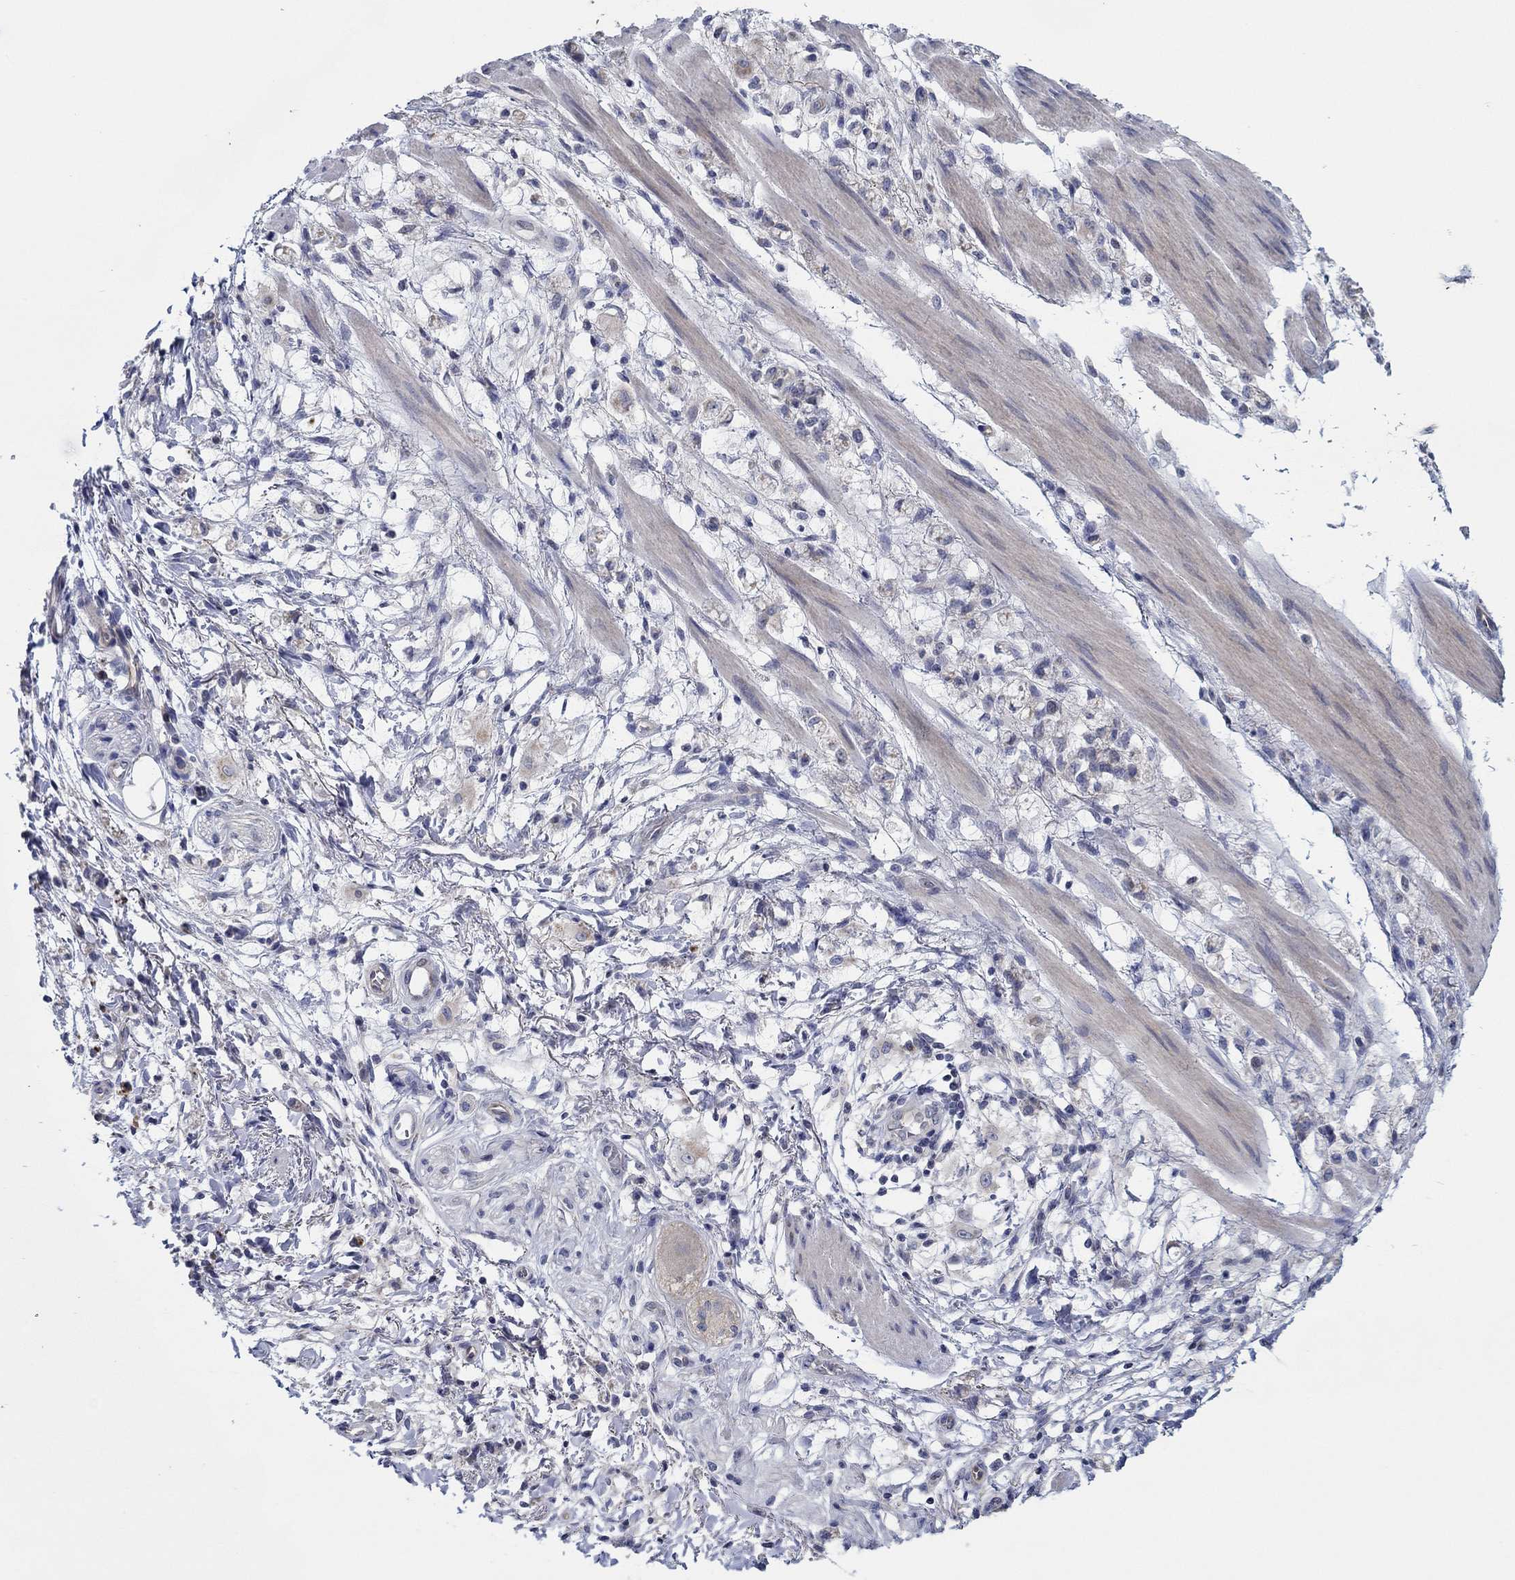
{"staining": {"intensity": "negative", "quantity": "none", "location": "none"}, "tissue": "stomach cancer", "cell_type": "Tumor cells", "image_type": "cancer", "snomed": [{"axis": "morphology", "description": "Adenocarcinoma, NOS"}, {"axis": "topography", "description": "Stomach"}], "caption": "Stomach cancer was stained to show a protein in brown. There is no significant positivity in tumor cells. (DAB (3,3'-diaminobenzidine) IHC, high magnification).", "gene": "CFAP61", "patient": {"sex": "female", "age": 60}}